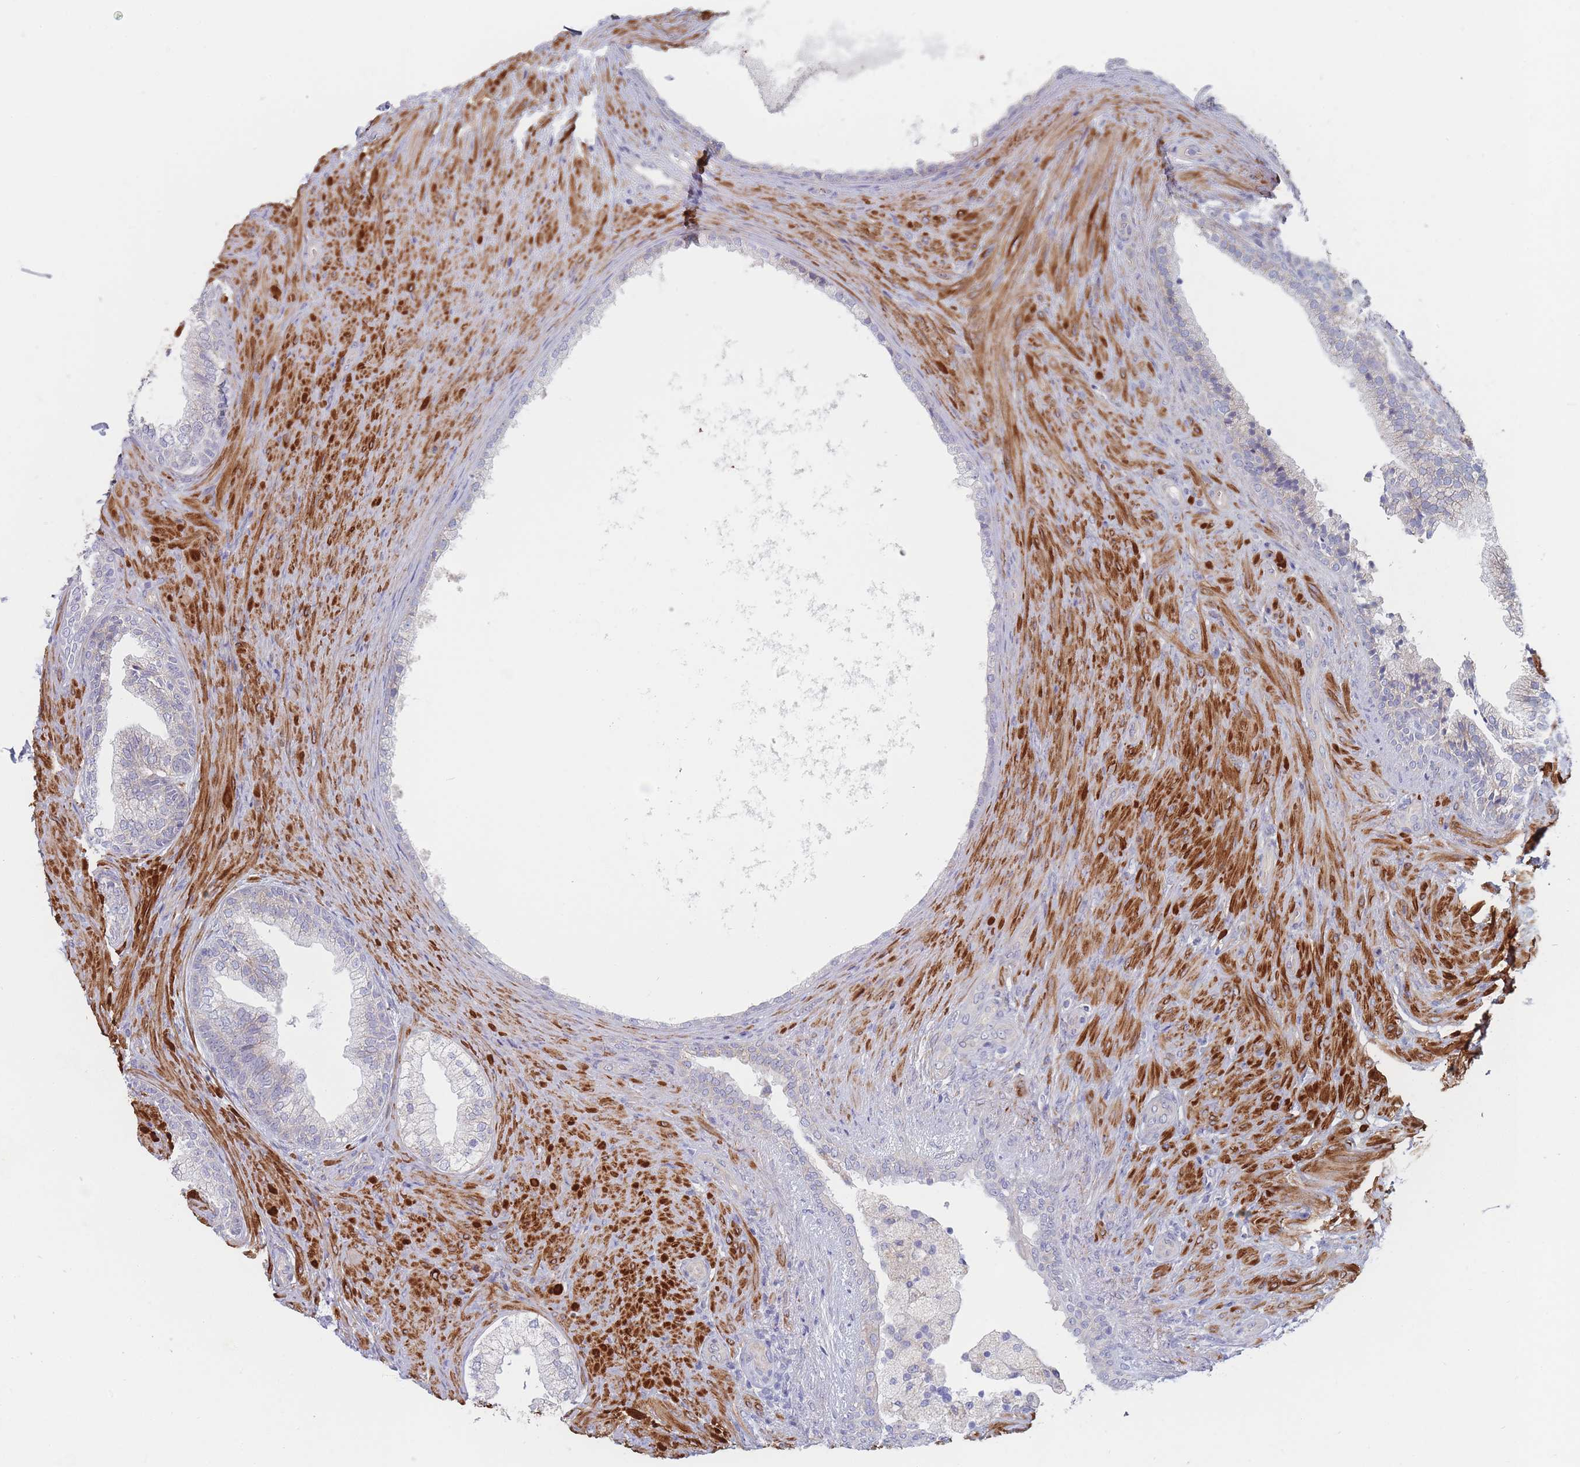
{"staining": {"intensity": "negative", "quantity": "none", "location": "none"}, "tissue": "prostate", "cell_type": "Glandular cells", "image_type": "normal", "snomed": [{"axis": "morphology", "description": "Normal tissue, NOS"}, {"axis": "topography", "description": "Prostate"}], "caption": "IHC of unremarkable prostate displays no expression in glandular cells.", "gene": "ERBIN", "patient": {"sex": "male", "age": 76}}